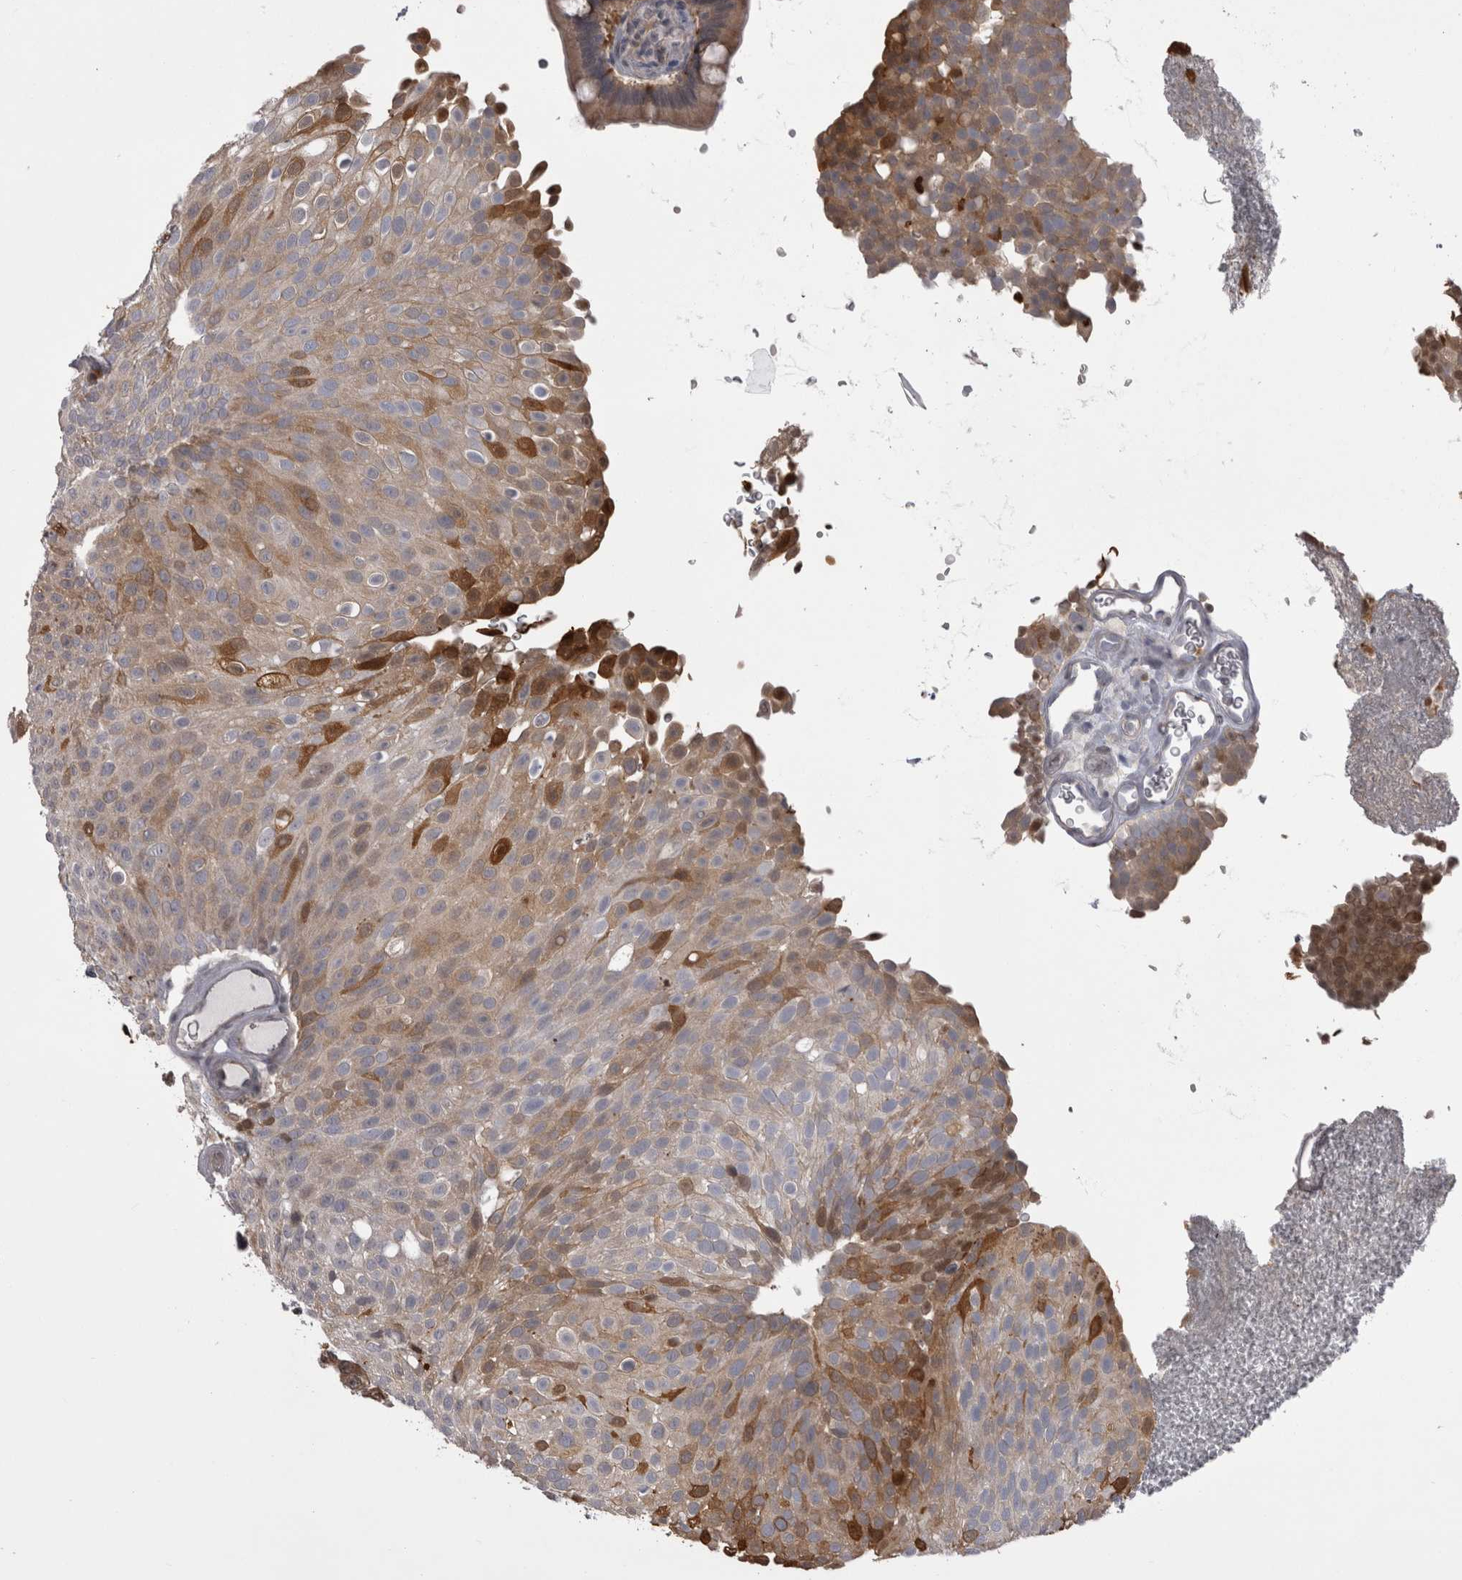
{"staining": {"intensity": "moderate", "quantity": "25%-75%", "location": "cytoplasmic/membranous"}, "tissue": "urothelial cancer", "cell_type": "Tumor cells", "image_type": "cancer", "snomed": [{"axis": "morphology", "description": "Urothelial carcinoma, Low grade"}, {"axis": "topography", "description": "Urinary bladder"}], "caption": "A medium amount of moderate cytoplasmic/membranous staining is seen in approximately 25%-75% of tumor cells in urothelial cancer tissue.", "gene": "CHIC2", "patient": {"sex": "male", "age": 78}}